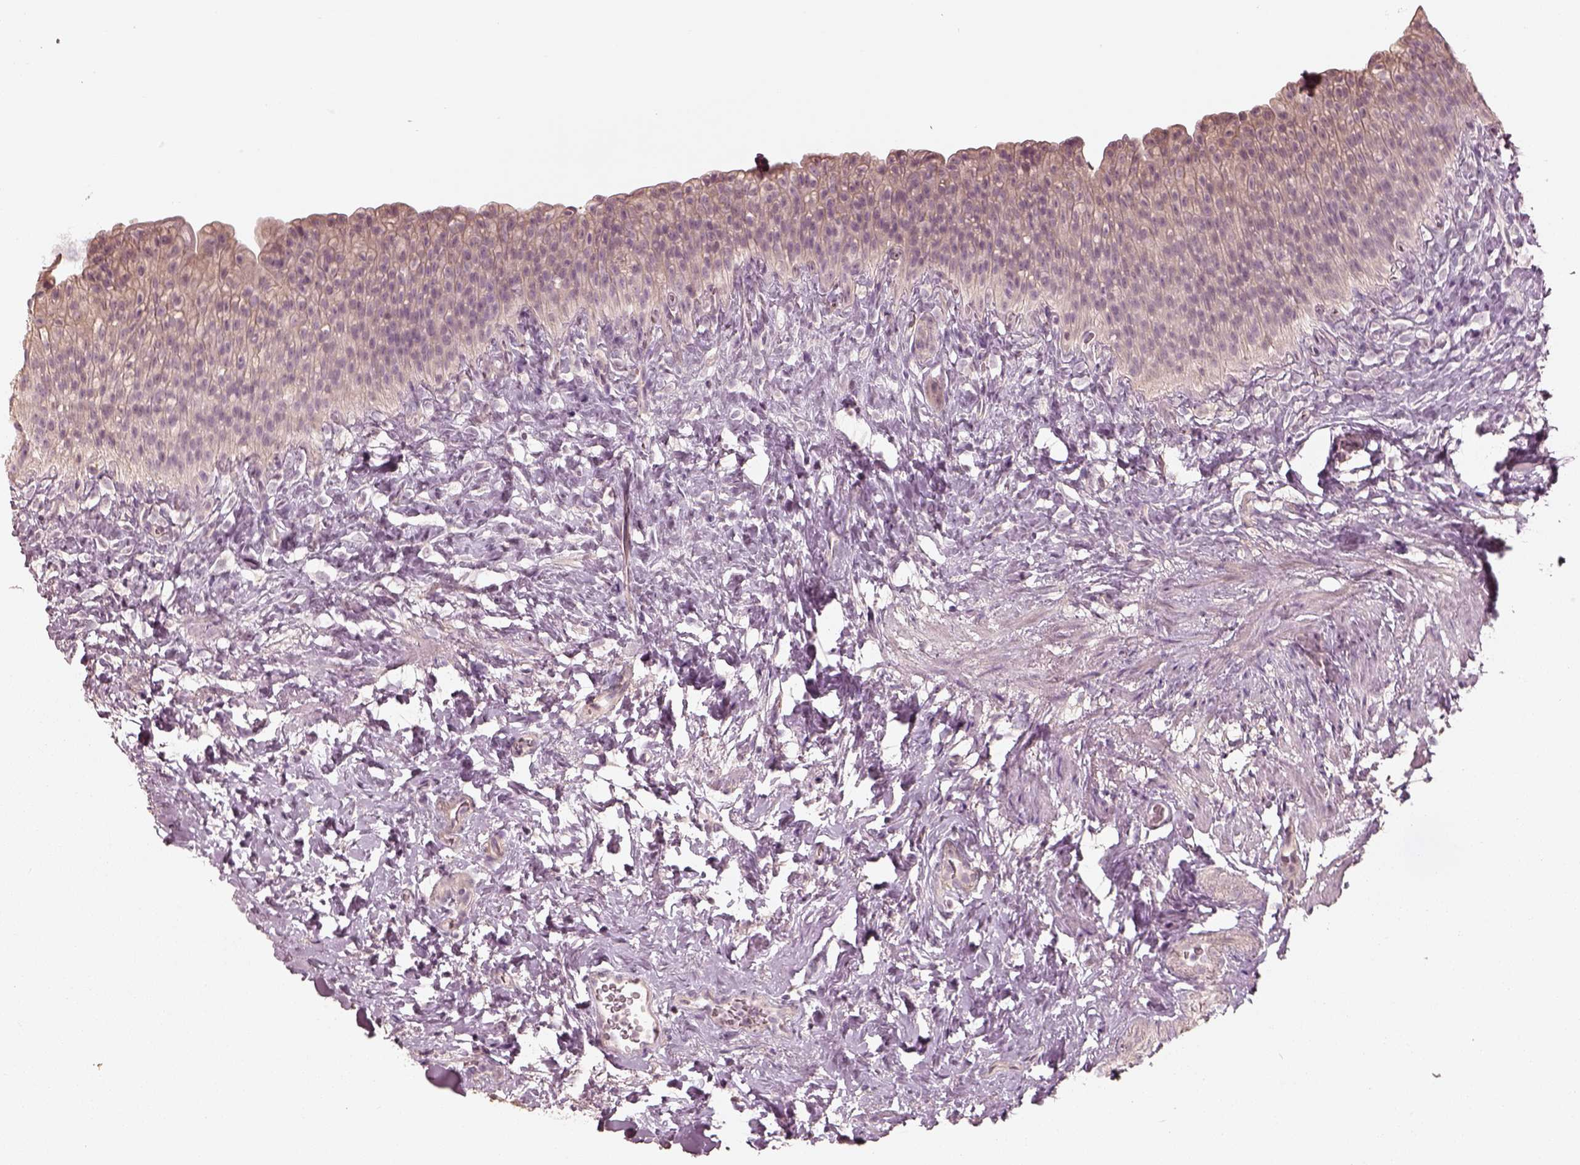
{"staining": {"intensity": "weak", "quantity": "<25%", "location": "cytoplasmic/membranous"}, "tissue": "urinary bladder", "cell_type": "Urothelial cells", "image_type": "normal", "snomed": [{"axis": "morphology", "description": "Normal tissue, NOS"}, {"axis": "topography", "description": "Urinary bladder"}], "caption": "Photomicrograph shows no significant protein staining in urothelial cells of benign urinary bladder.", "gene": "KIF5C", "patient": {"sex": "male", "age": 76}}